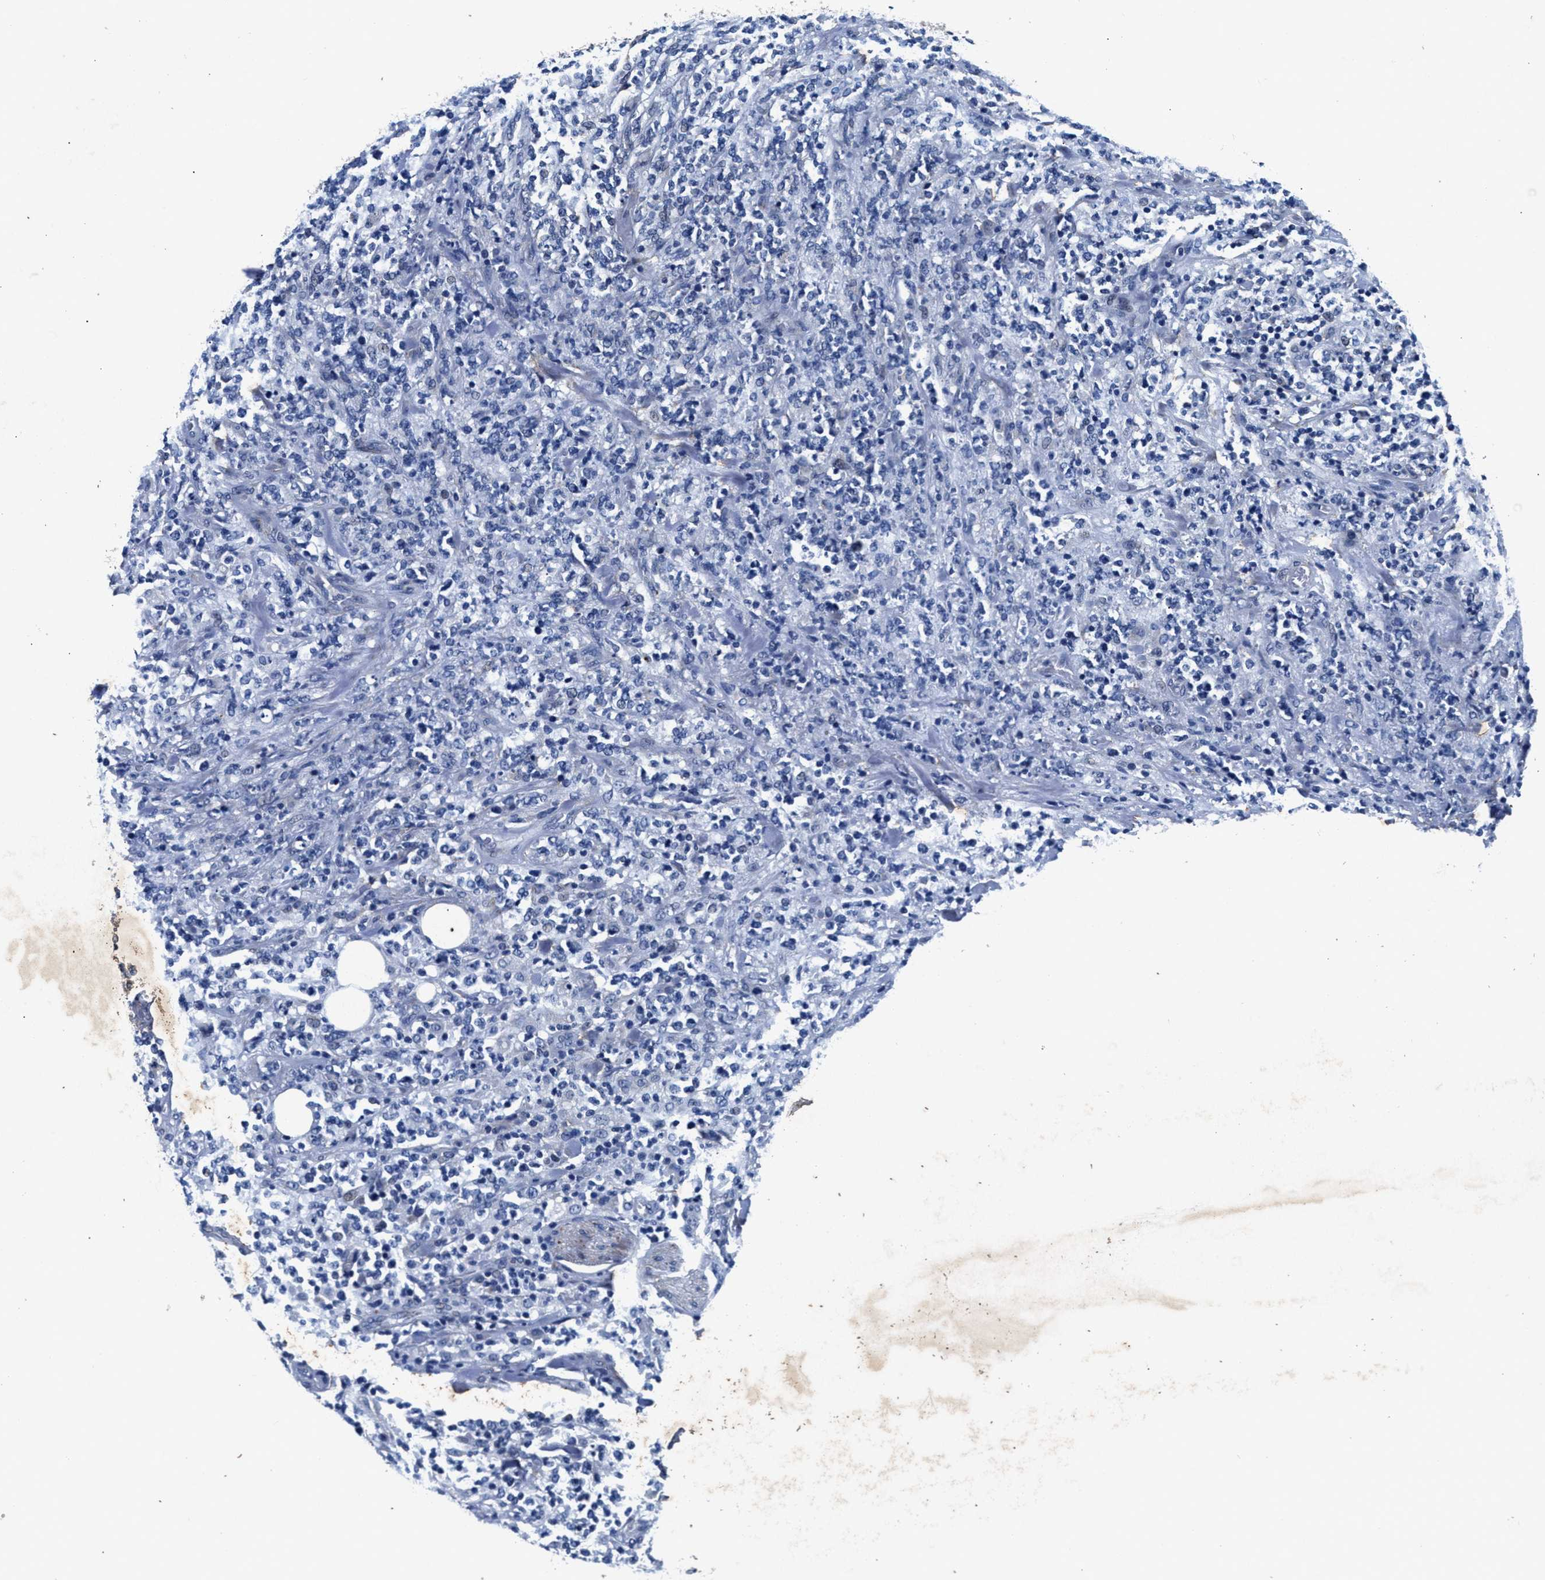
{"staining": {"intensity": "negative", "quantity": "none", "location": "none"}, "tissue": "lymphoma", "cell_type": "Tumor cells", "image_type": "cancer", "snomed": [{"axis": "morphology", "description": "Malignant lymphoma, non-Hodgkin's type, High grade"}, {"axis": "topography", "description": "Soft tissue"}], "caption": "This histopathology image is of high-grade malignant lymphoma, non-Hodgkin's type stained with immunohistochemistry (IHC) to label a protein in brown with the nuclei are counter-stained blue. There is no expression in tumor cells.", "gene": "SLC8A1", "patient": {"sex": "male", "age": 18}}